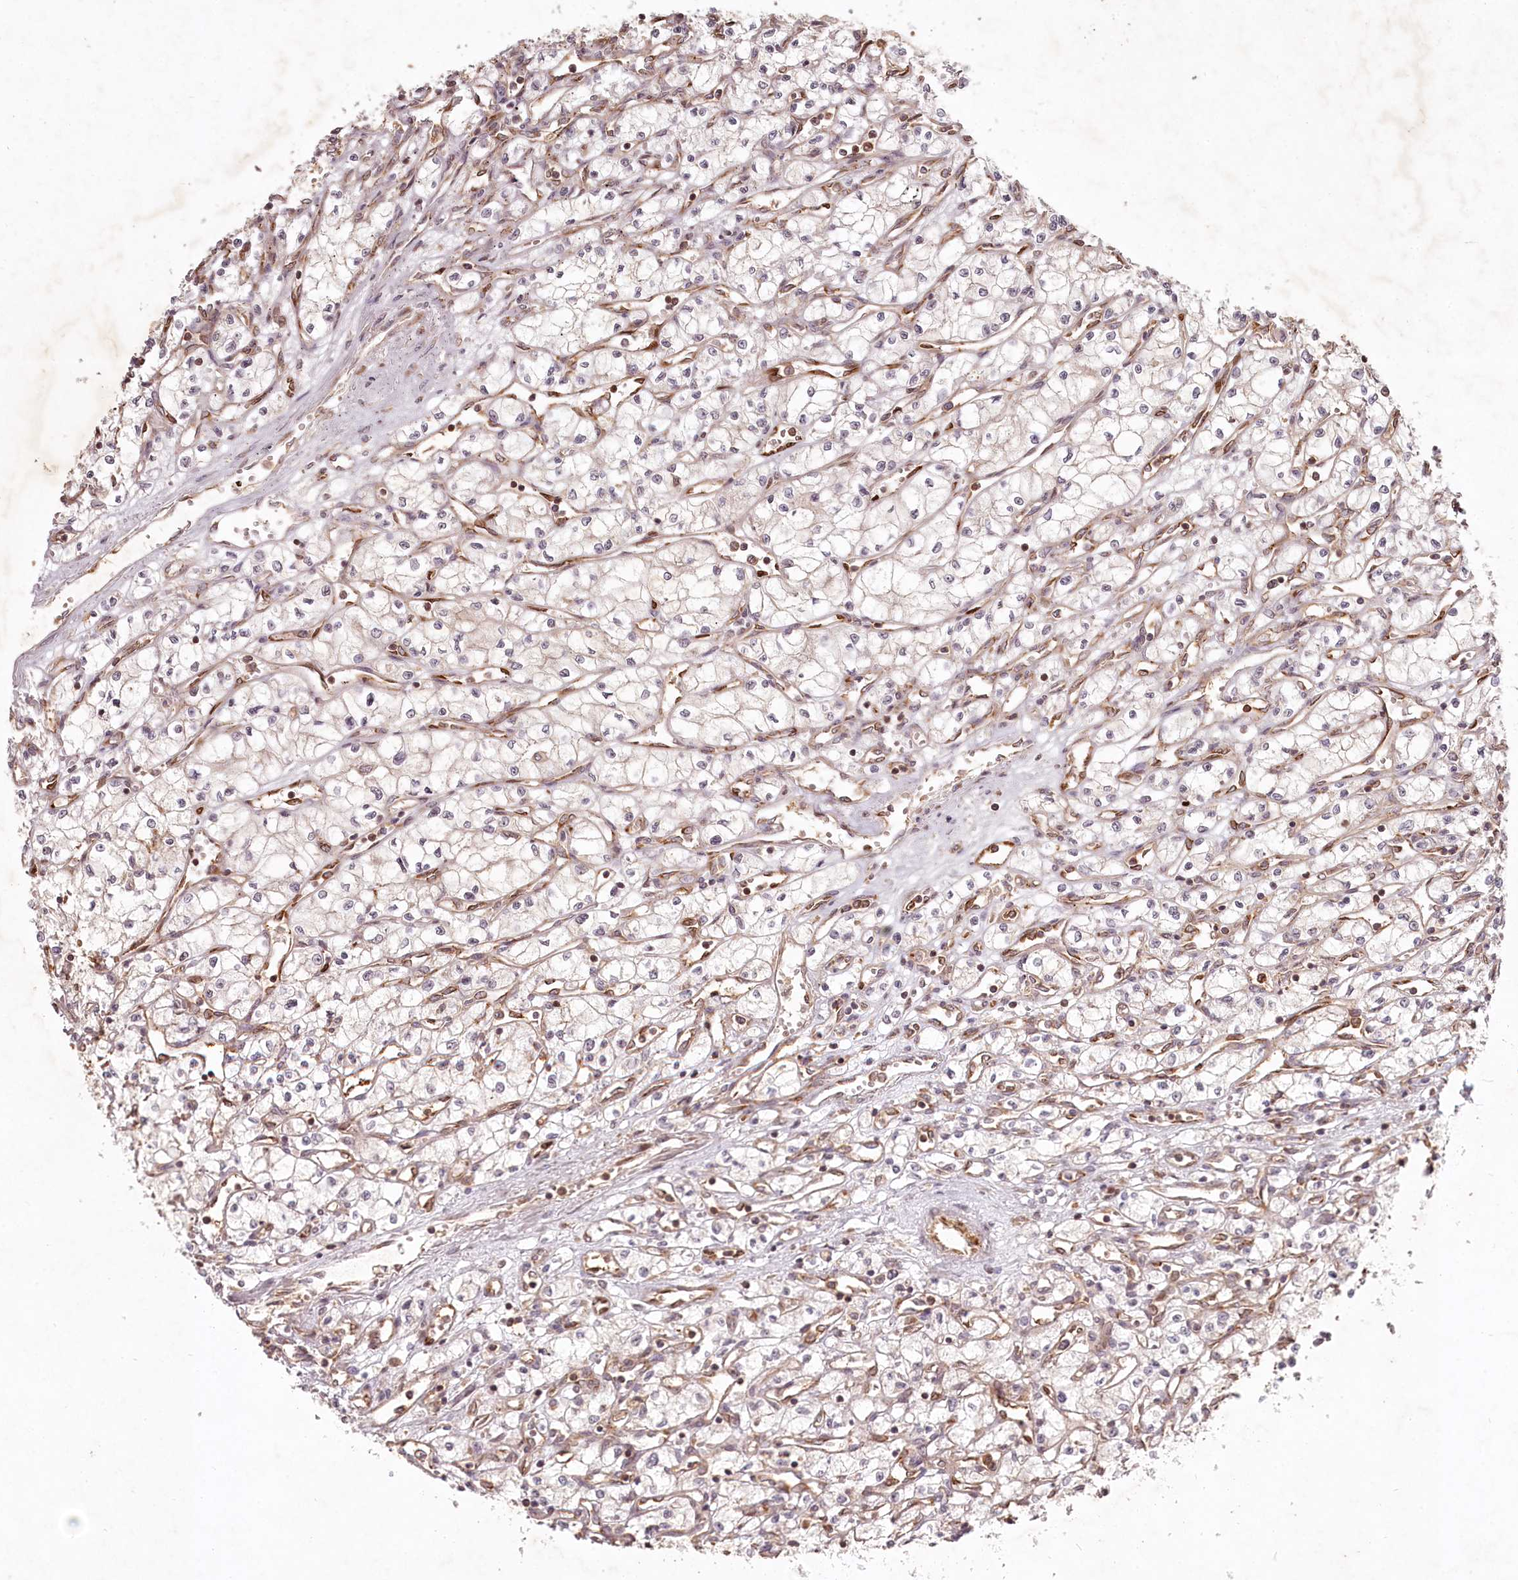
{"staining": {"intensity": "negative", "quantity": "none", "location": "none"}, "tissue": "renal cancer", "cell_type": "Tumor cells", "image_type": "cancer", "snomed": [{"axis": "morphology", "description": "Adenocarcinoma, NOS"}, {"axis": "topography", "description": "Kidney"}], "caption": "There is no significant positivity in tumor cells of renal cancer (adenocarcinoma). (Stains: DAB IHC with hematoxylin counter stain, Microscopy: brightfield microscopy at high magnification).", "gene": "TMIE", "patient": {"sex": "male", "age": 59}}